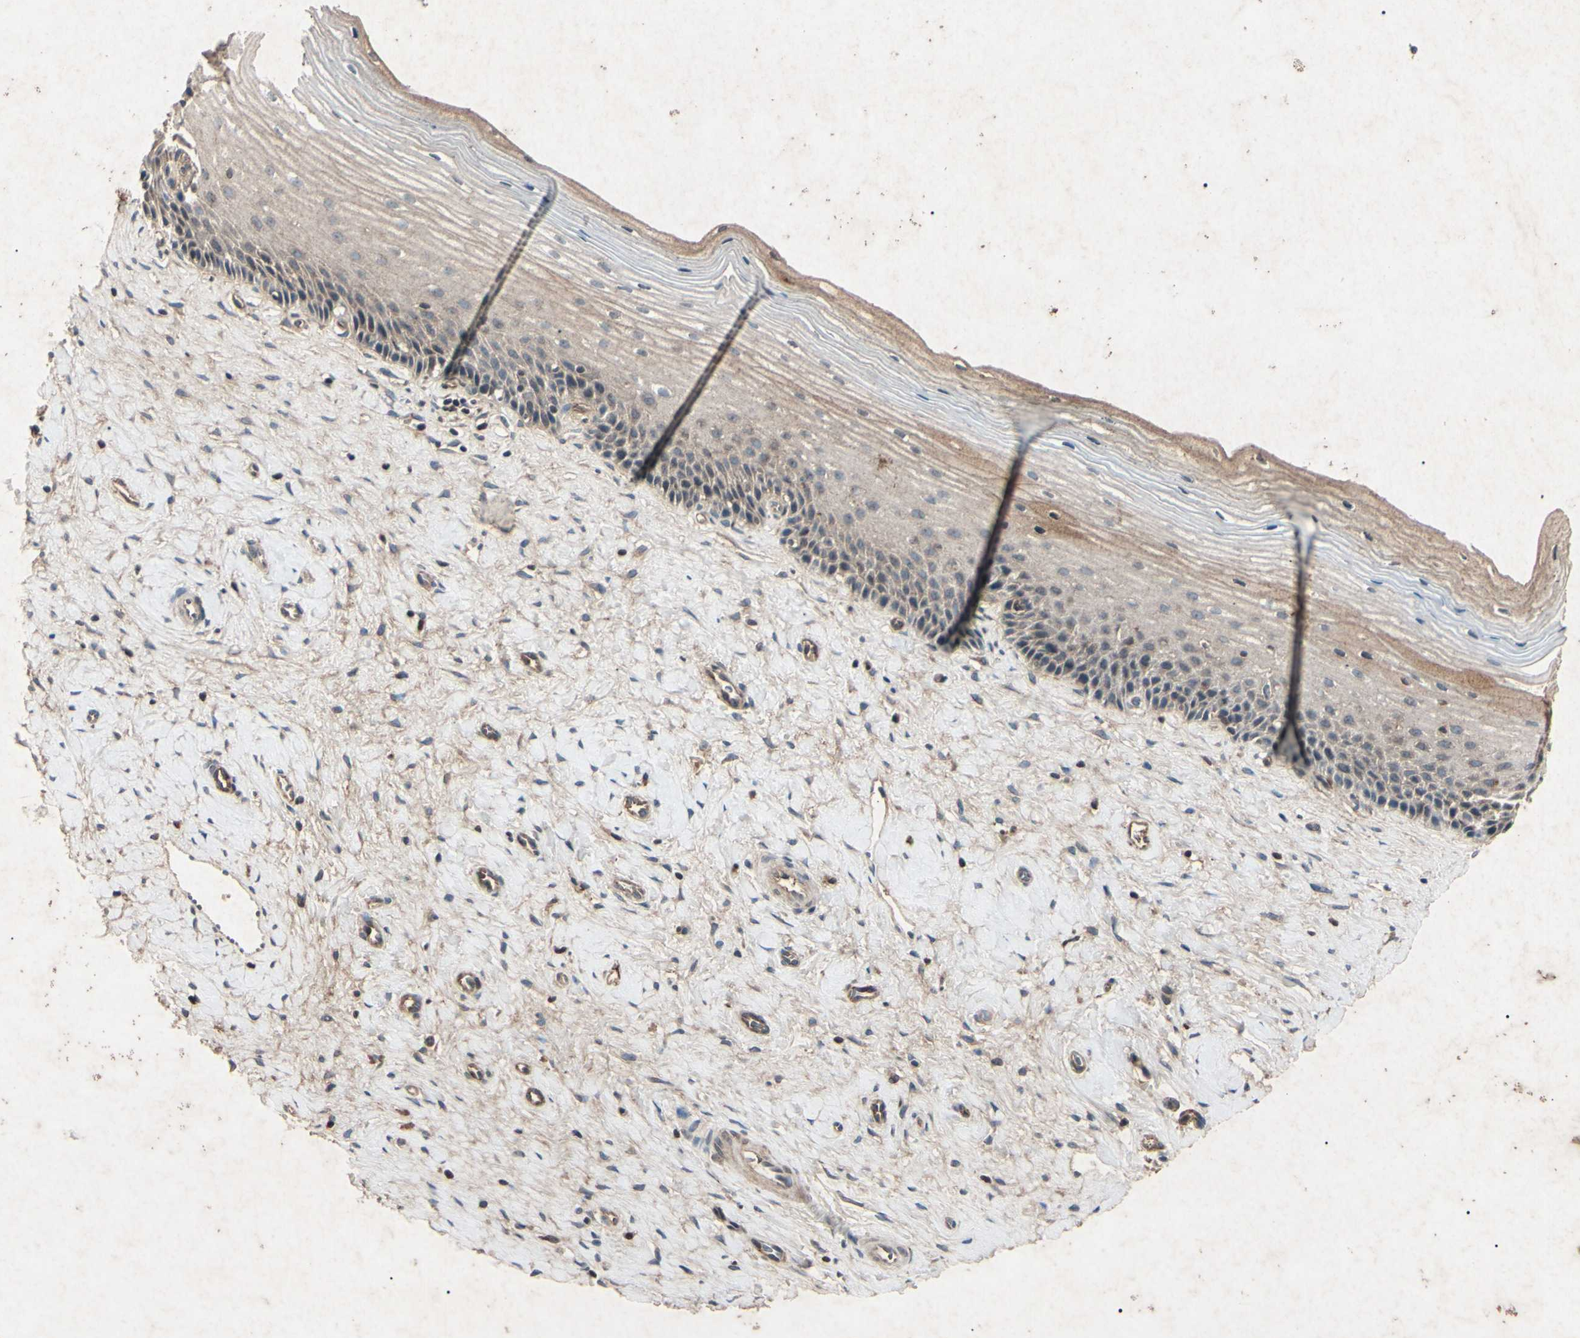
{"staining": {"intensity": "negative", "quantity": "none", "location": "none"}, "tissue": "cervix", "cell_type": "Glandular cells", "image_type": "normal", "snomed": [{"axis": "morphology", "description": "Normal tissue, NOS"}, {"axis": "topography", "description": "Cervix"}], "caption": "Immunohistochemistry (IHC) histopathology image of benign cervix: cervix stained with DAB (3,3'-diaminobenzidine) shows no significant protein staining in glandular cells.", "gene": "AEBP1", "patient": {"sex": "female", "age": 39}}